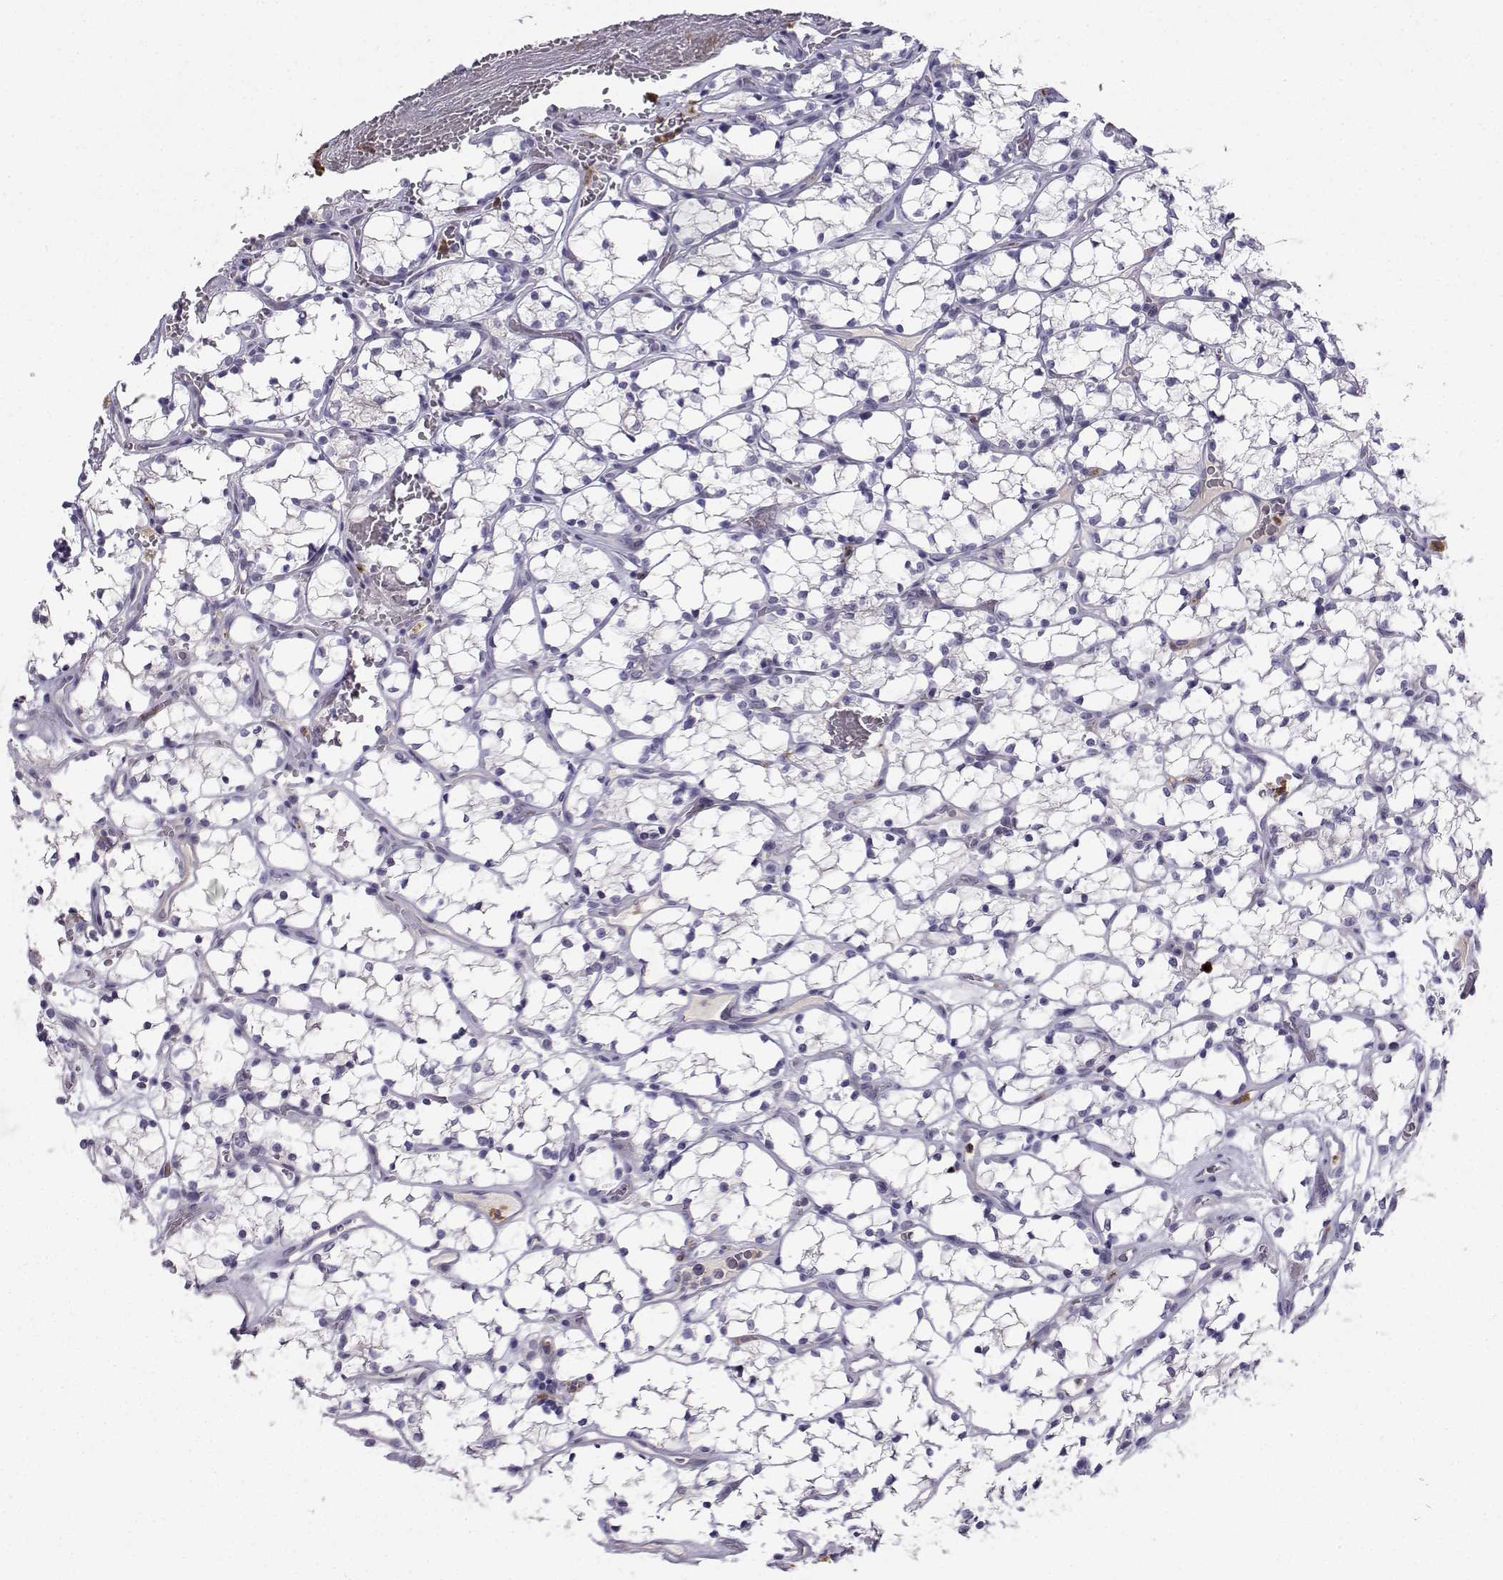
{"staining": {"intensity": "negative", "quantity": "none", "location": "none"}, "tissue": "renal cancer", "cell_type": "Tumor cells", "image_type": "cancer", "snomed": [{"axis": "morphology", "description": "Adenocarcinoma, NOS"}, {"axis": "topography", "description": "Kidney"}], "caption": "An immunohistochemistry (IHC) photomicrograph of renal adenocarcinoma is shown. There is no staining in tumor cells of renal adenocarcinoma.", "gene": "CALY", "patient": {"sex": "female", "age": 69}}